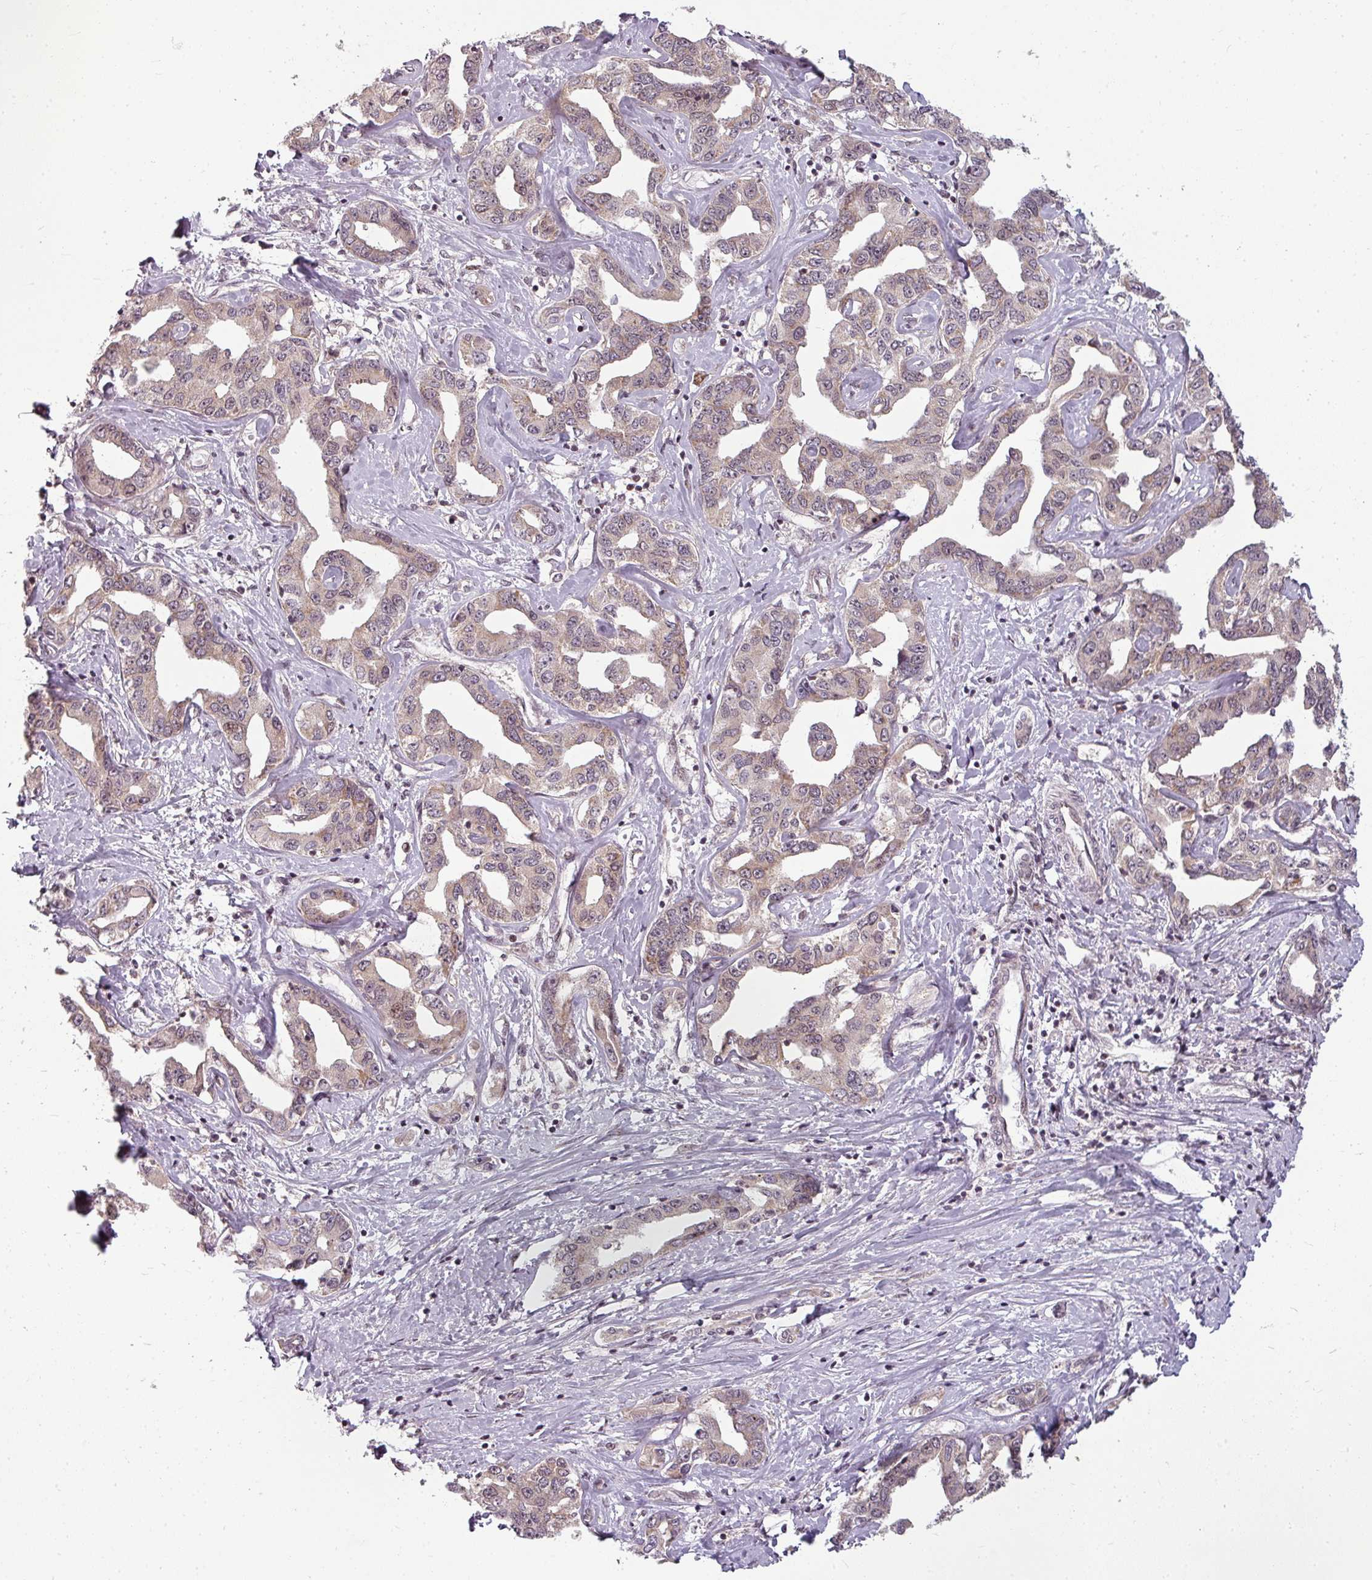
{"staining": {"intensity": "weak", "quantity": "25%-75%", "location": "cytoplasmic/membranous"}, "tissue": "liver cancer", "cell_type": "Tumor cells", "image_type": "cancer", "snomed": [{"axis": "morphology", "description": "Cholangiocarcinoma"}, {"axis": "topography", "description": "Liver"}], "caption": "High-power microscopy captured an immunohistochemistry photomicrograph of liver cancer, revealing weak cytoplasmic/membranous staining in approximately 25%-75% of tumor cells.", "gene": "CLIC1", "patient": {"sex": "male", "age": 59}}